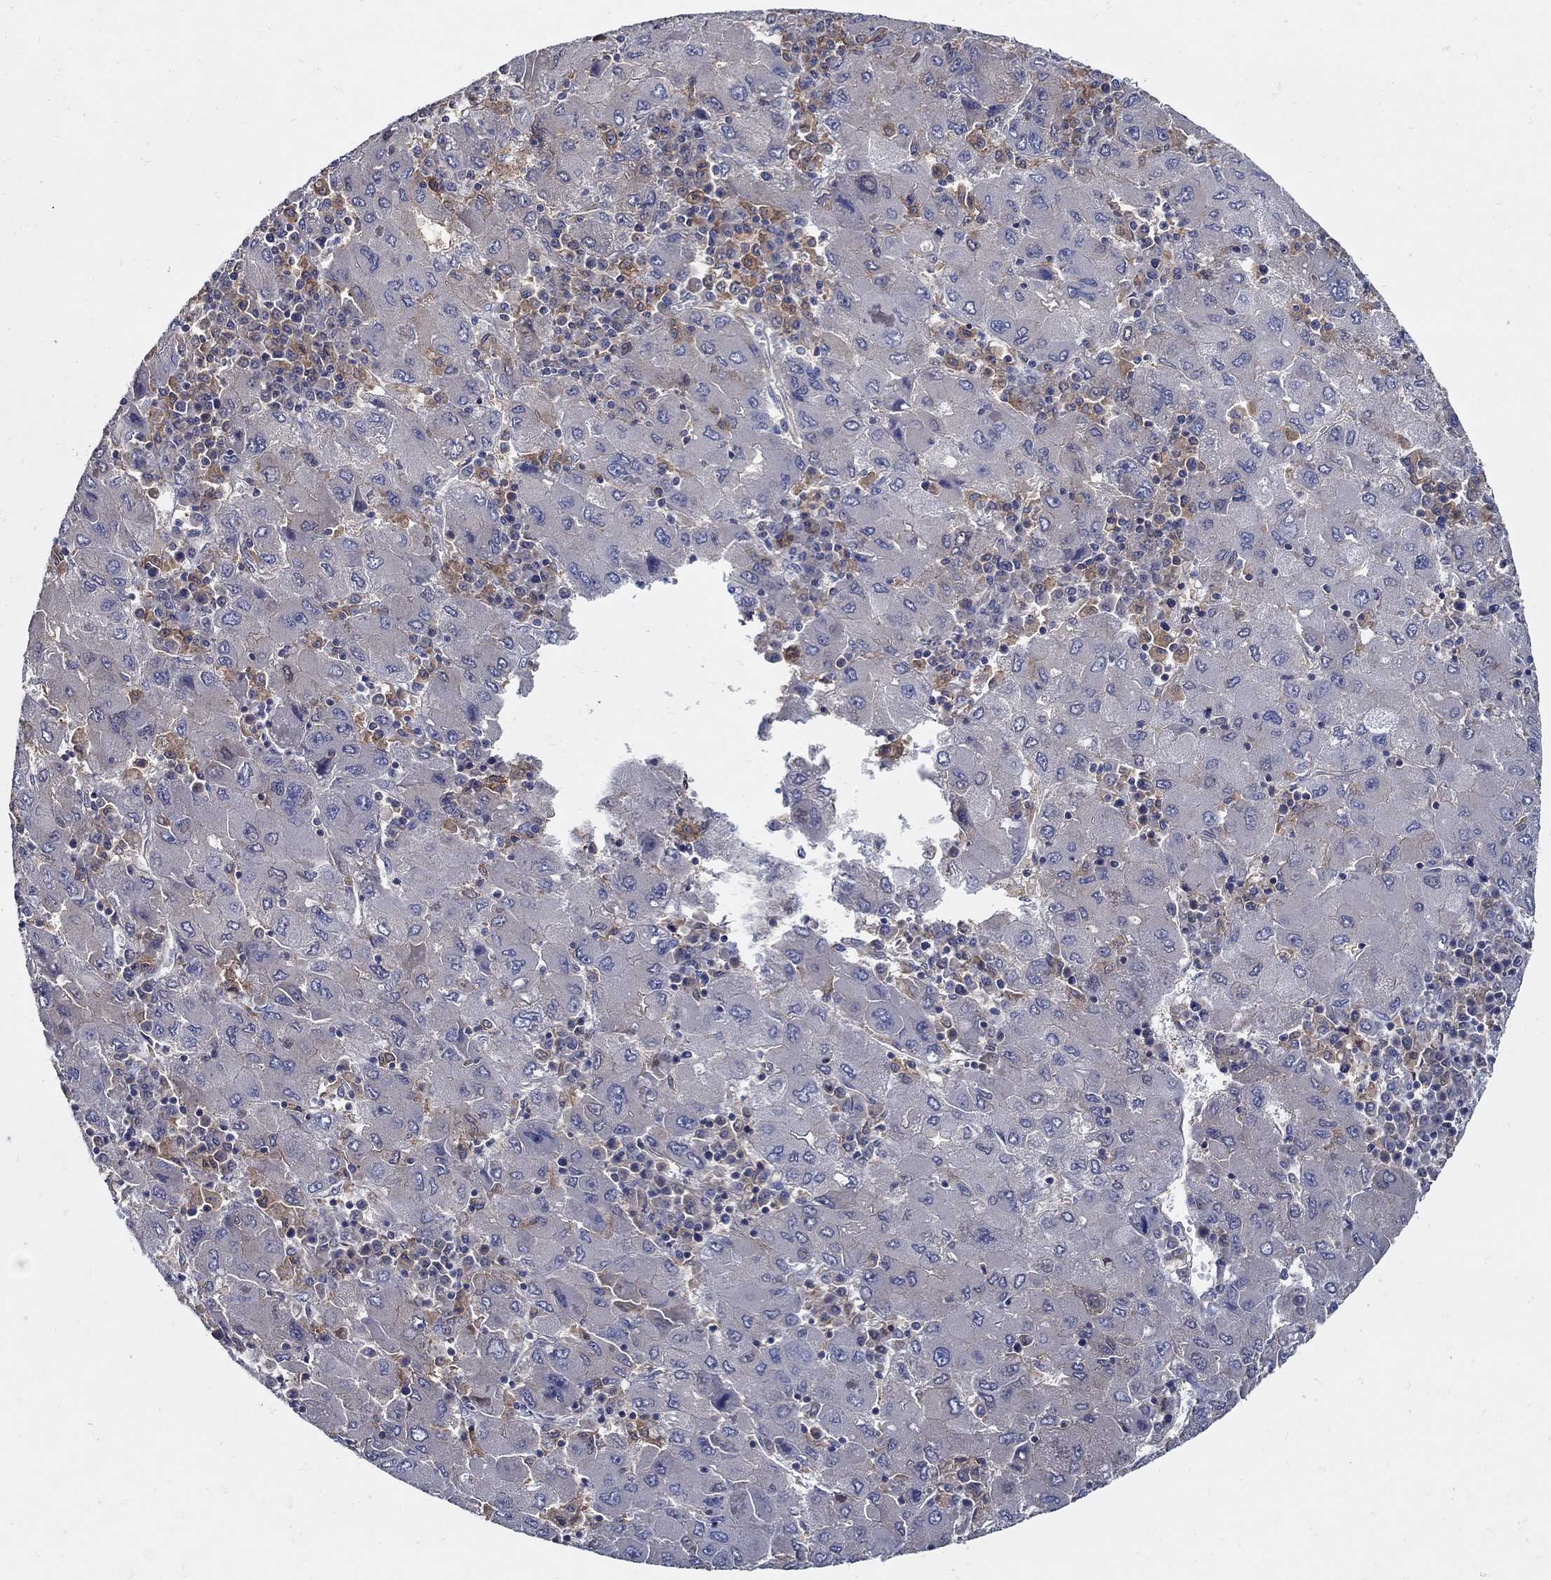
{"staining": {"intensity": "negative", "quantity": "none", "location": "none"}, "tissue": "liver cancer", "cell_type": "Tumor cells", "image_type": "cancer", "snomed": [{"axis": "morphology", "description": "Carcinoma, Hepatocellular, NOS"}, {"axis": "topography", "description": "Liver"}], "caption": "IHC histopathology image of liver cancer (hepatocellular carcinoma) stained for a protein (brown), which exhibits no staining in tumor cells.", "gene": "MTHFR", "patient": {"sex": "male", "age": 75}}